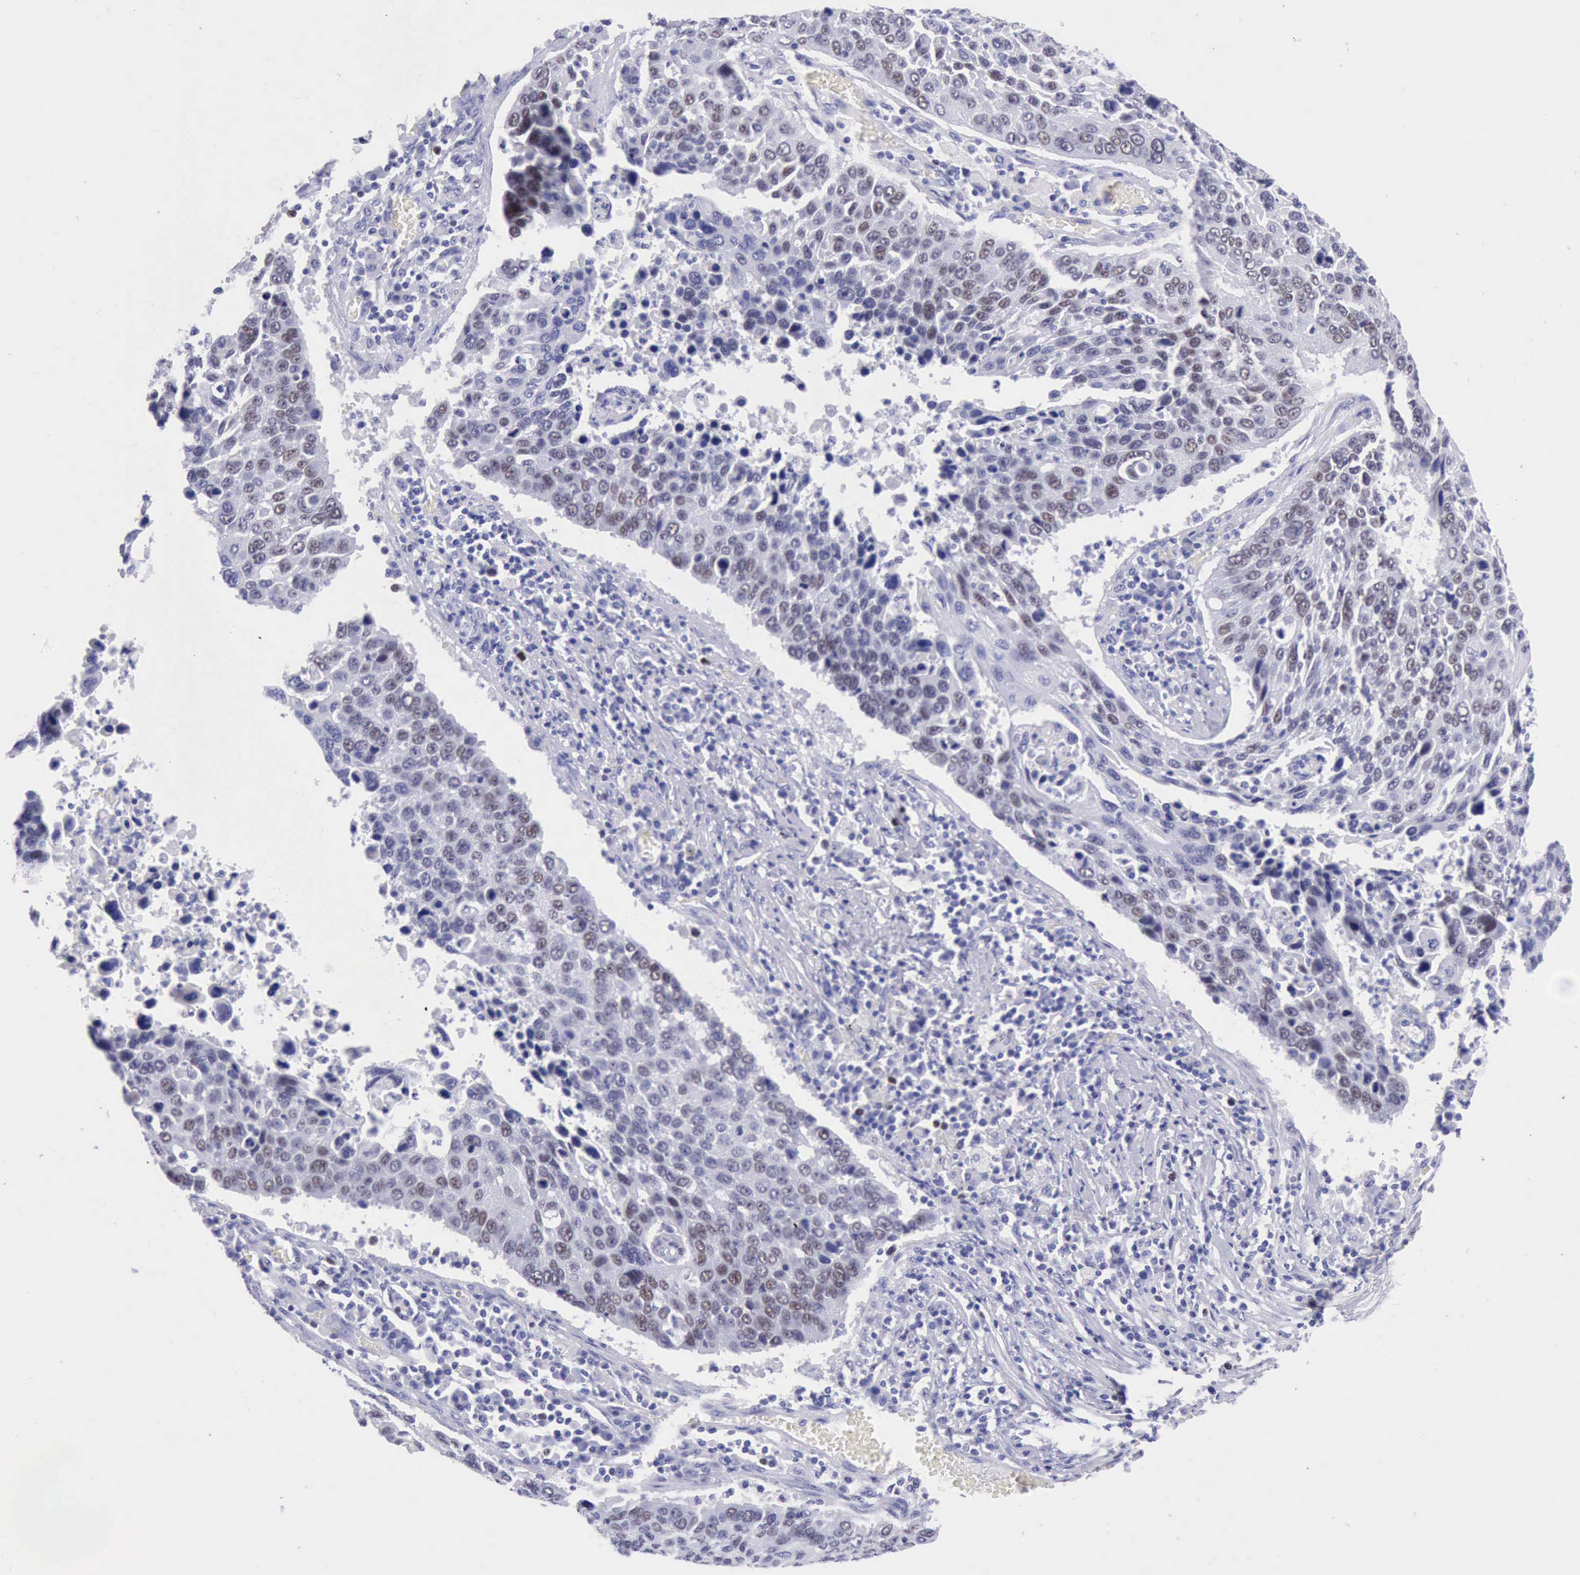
{"staining": {"intensity": "weak", "quantity": "<25%", "location": "nuclear"}, "tissue": "lung cancer", "cell_type": "Tumor cells", "image_type": "cancer", "snomed": [{"axis": "morphology", "description": "Squamous cell carcinoma, NOS"}, {"axis": "topography", "description": "Lung"}], "caption": "Lung cancer (squamous cell carcinoma) was stained to show a protein in brown. There is no significant staining in tumor cells.", "gene": "MCM2", "patient": {"sex": "male", "age": 68}}